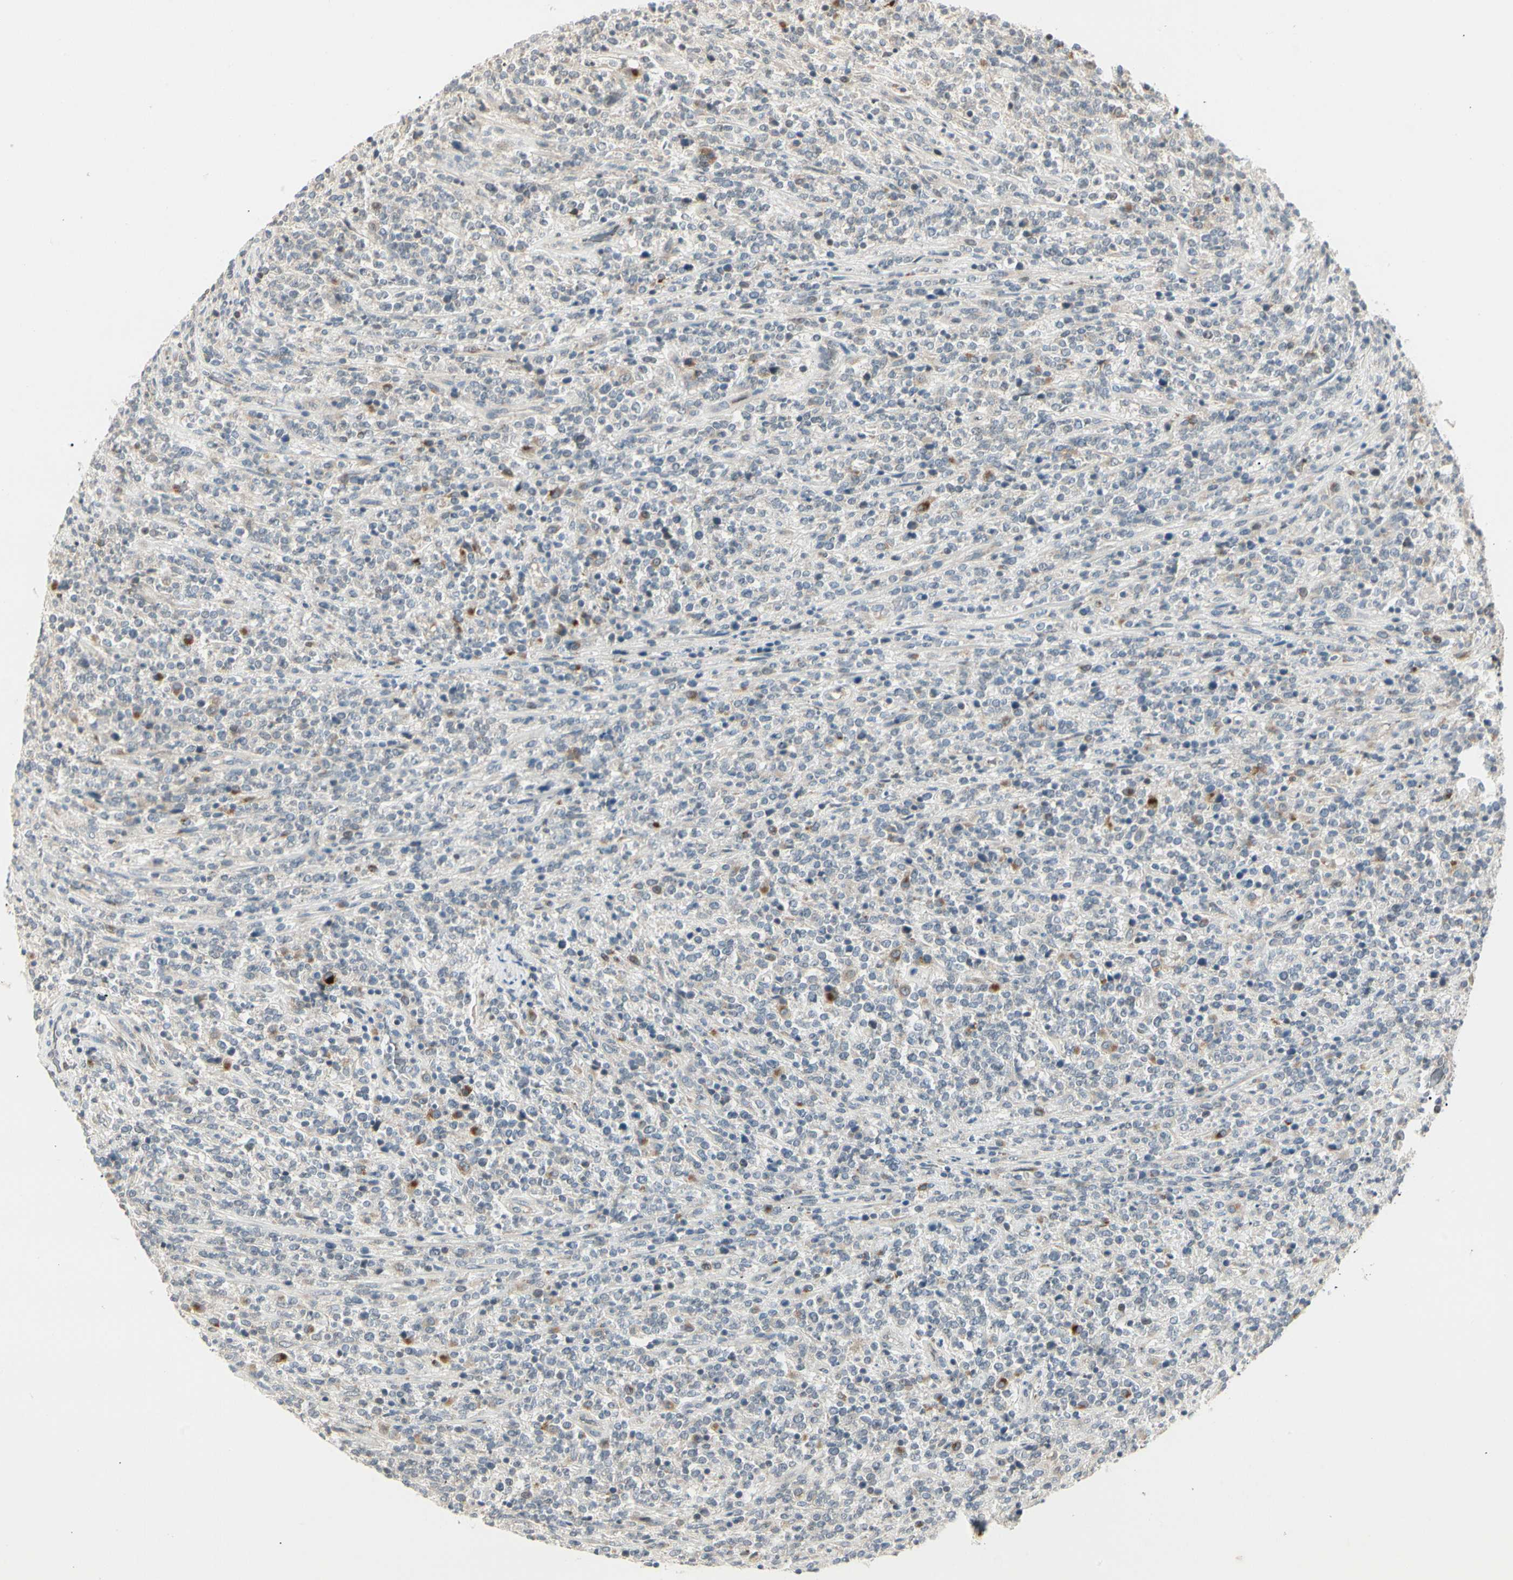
{"staining": {"intensity": "weak", "quantity": "<25%", "location": "cytoplasmic/membranous"}, "tissue": "lymphoma", "cell_type": "Tumor cells", "image_type": "cancer", "snomed": [{"axis": "morphology", "description": "Malignant lymphoma, non-Hodgkin's type, High grade"}, {"axis": "topography", "description": "Soft tissue"}], "caption": "The immunohistochemistry (IHC) photomicrograph has no significant positivity in tumor cells of lymphoma tissue.", "gene": "SKIL", "patient": {"sex": "male", "age": 18}}